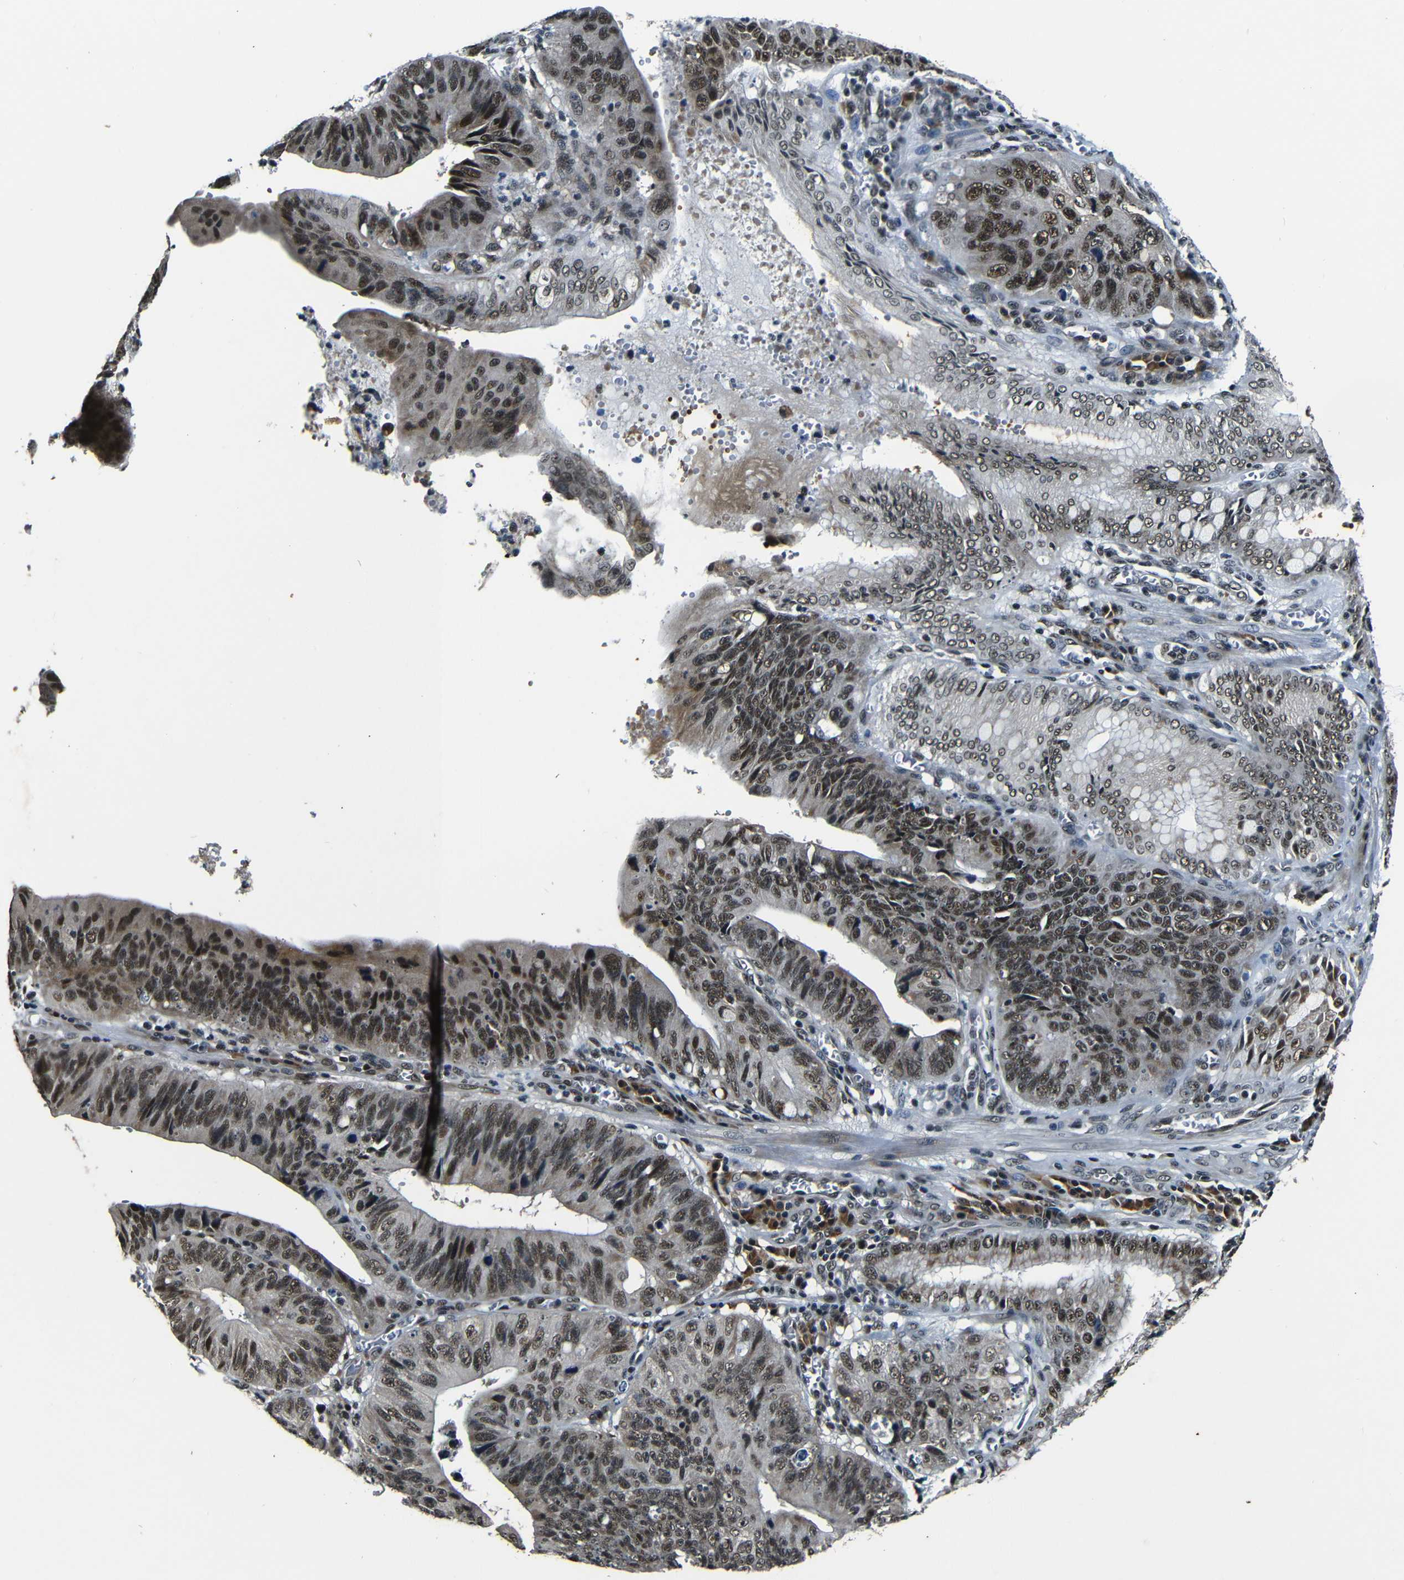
{"staining": {"intensity": "moderate", "quantity": ">75%", "location": "cytoplasmic/membranous,nuclear"}, "tissue": "stomach cancer", "cell_type": "Tumor cells", "image_type": "cancer", "snomed": [{"axis": "morphology", "description": "Adenocarcinoma, NOS"}, {"axis": "topography", "description": "Stomach"}], "caption": "Immunohistochemical staining of stomach cancer (adenocarcinoma) reveals medium levels of moderate cytoplasmic/membranous and nuclear protein expression in approximately >75% of tumor cells.", "gene": "FOXD4", "patient": {"sex": "male", "age": 59}}